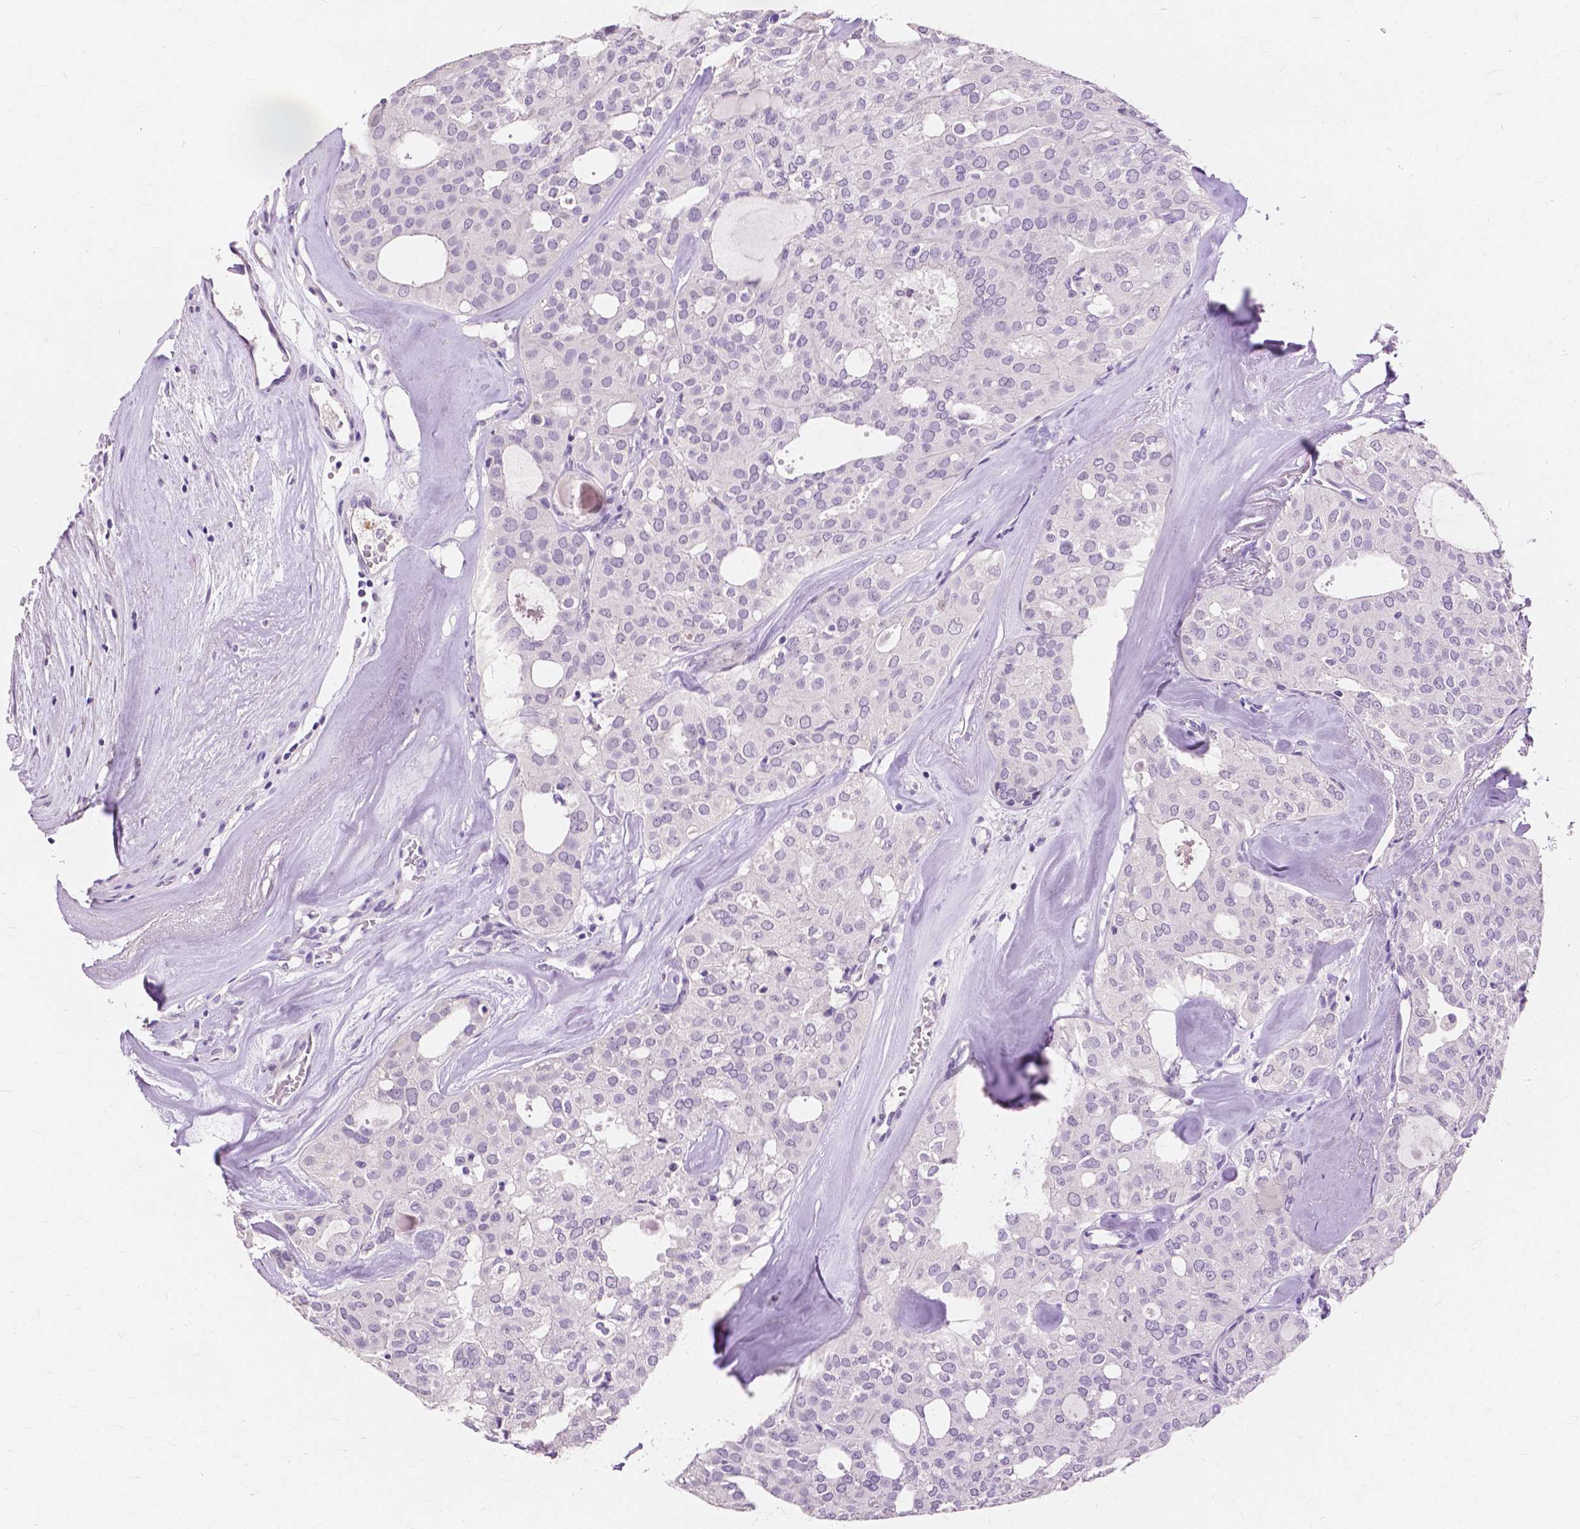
{"staining": {"intensity": "negative", "quantity": "none", "location": "none"}, "tissue": "thyroid cancer", "cell_type": "Tumor cells", "image_type": "cancer", "snomed": [{"axis": "morphology", "description": "Follicular adenoma carcinoma, NOS"}, {"axis": "topography", "description": "Thyroid gland"}], "caption": "Thyroid cancer was stained to show a protein in brown. There is no significant positivity in tumor cells. Nuclei are stained in blue.", "gene": "CXCR2", "patient": {"sex": "male", "age": 75}}